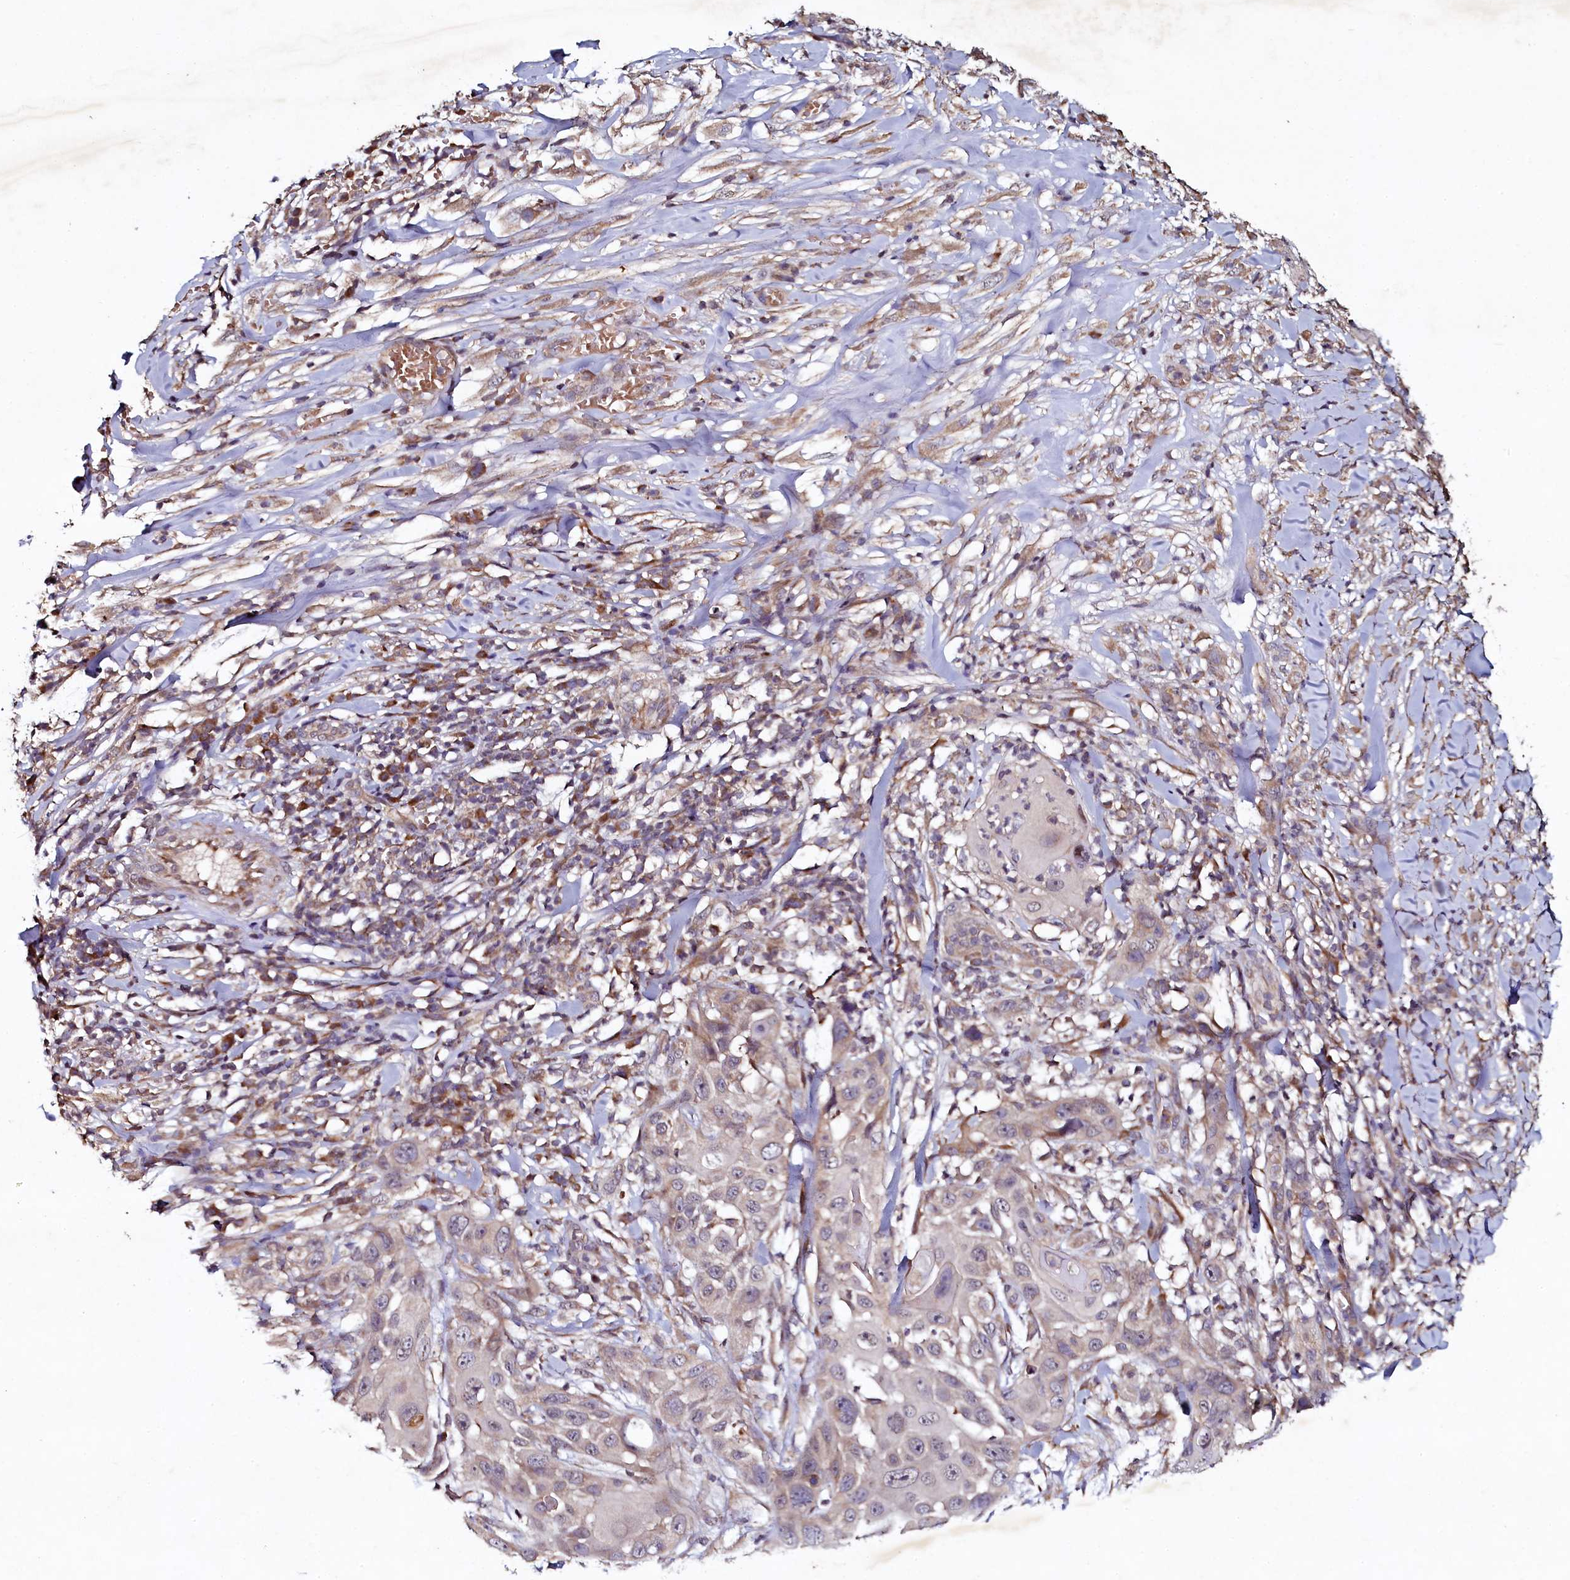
{"staining": {"intensity": "weak", "quantity": "<25%", "location": "cytoplasmic/membranous"}, "tissue": "skin cancer", "cell_type": "Tumor cells", "image_type": "cancer", "snomed": [{"axis": "morphology", "description": "Squamous cell carcinoma, NOS"}, {"axis": "topography", "description": "Skin"}], "caption": "High magnification brightfield microscopy of skin cancer stained with DAB (3,3'-diaminobenzidine) (brown) and counterstained with hematoxylin (blue): tumor cells show no significant positivity.", "gene": "SEC24C", "patient": {"sex": "female", "age": 44}}